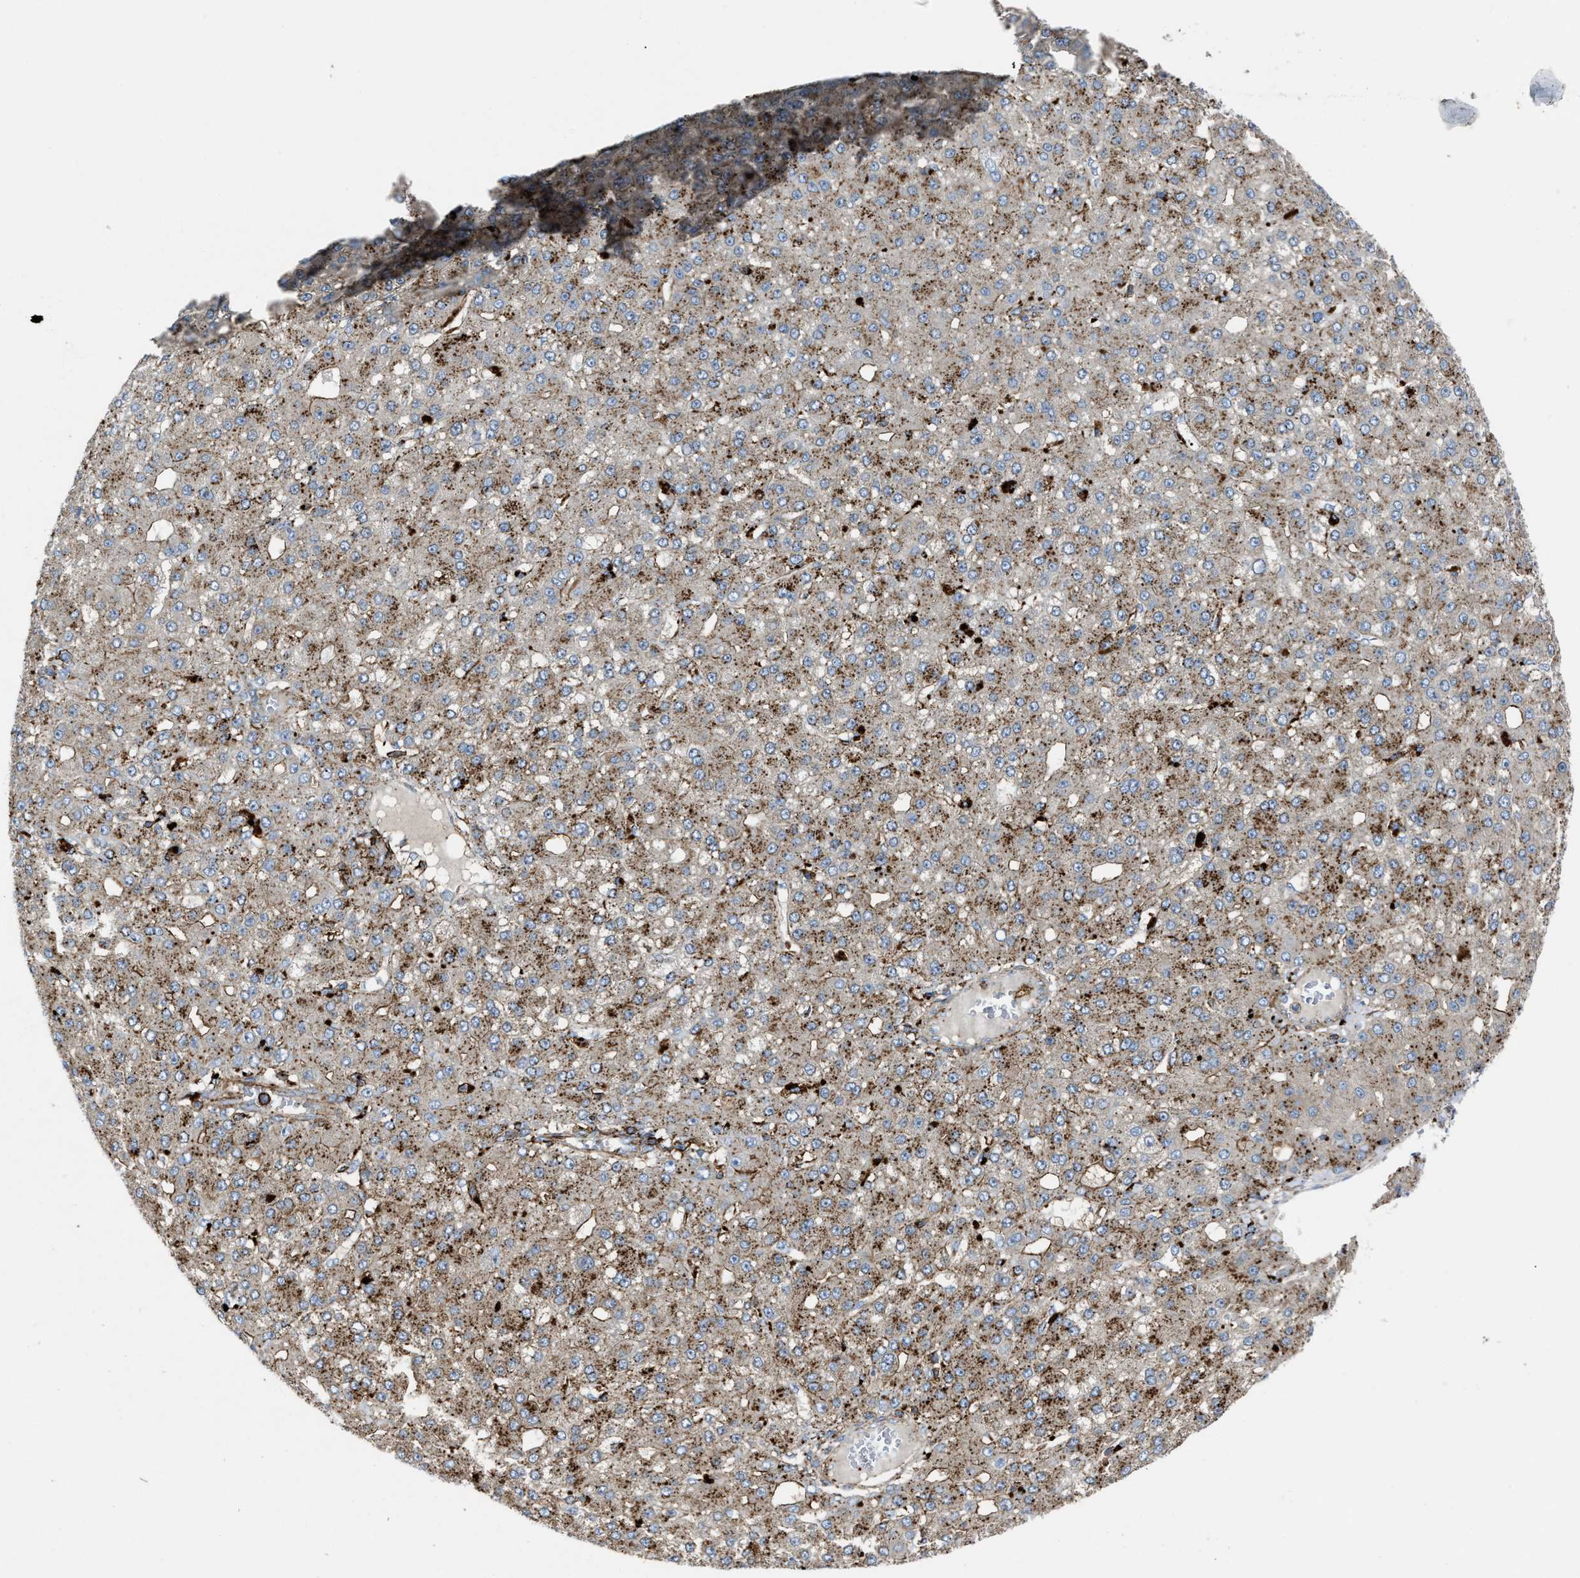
{"staining": {"intensity": "moderate", "quantity": "25%-75%", "location": "cytoplasmic/membranous"}, "tissue": "liver cancer", "cell_type": "Tumor cells", "image_type": "cancer", "snomed": [{"axis": "morphology", "description": "Carcinoma, Hepatocellular, NOS"}, {"axis": "topography", "description": "Liver"}], "caption": "Immunohistochemistry histopathology image of liver cancer (hepatocellular carcinoma) stained for a protein (brown), which reveals medium levels of moderate cytoplasmic/membranous expression in approximately 25%-75% of tumor cells.", "gene": "AGPAT2", "patient": {"sex": "male", "age": 67}}